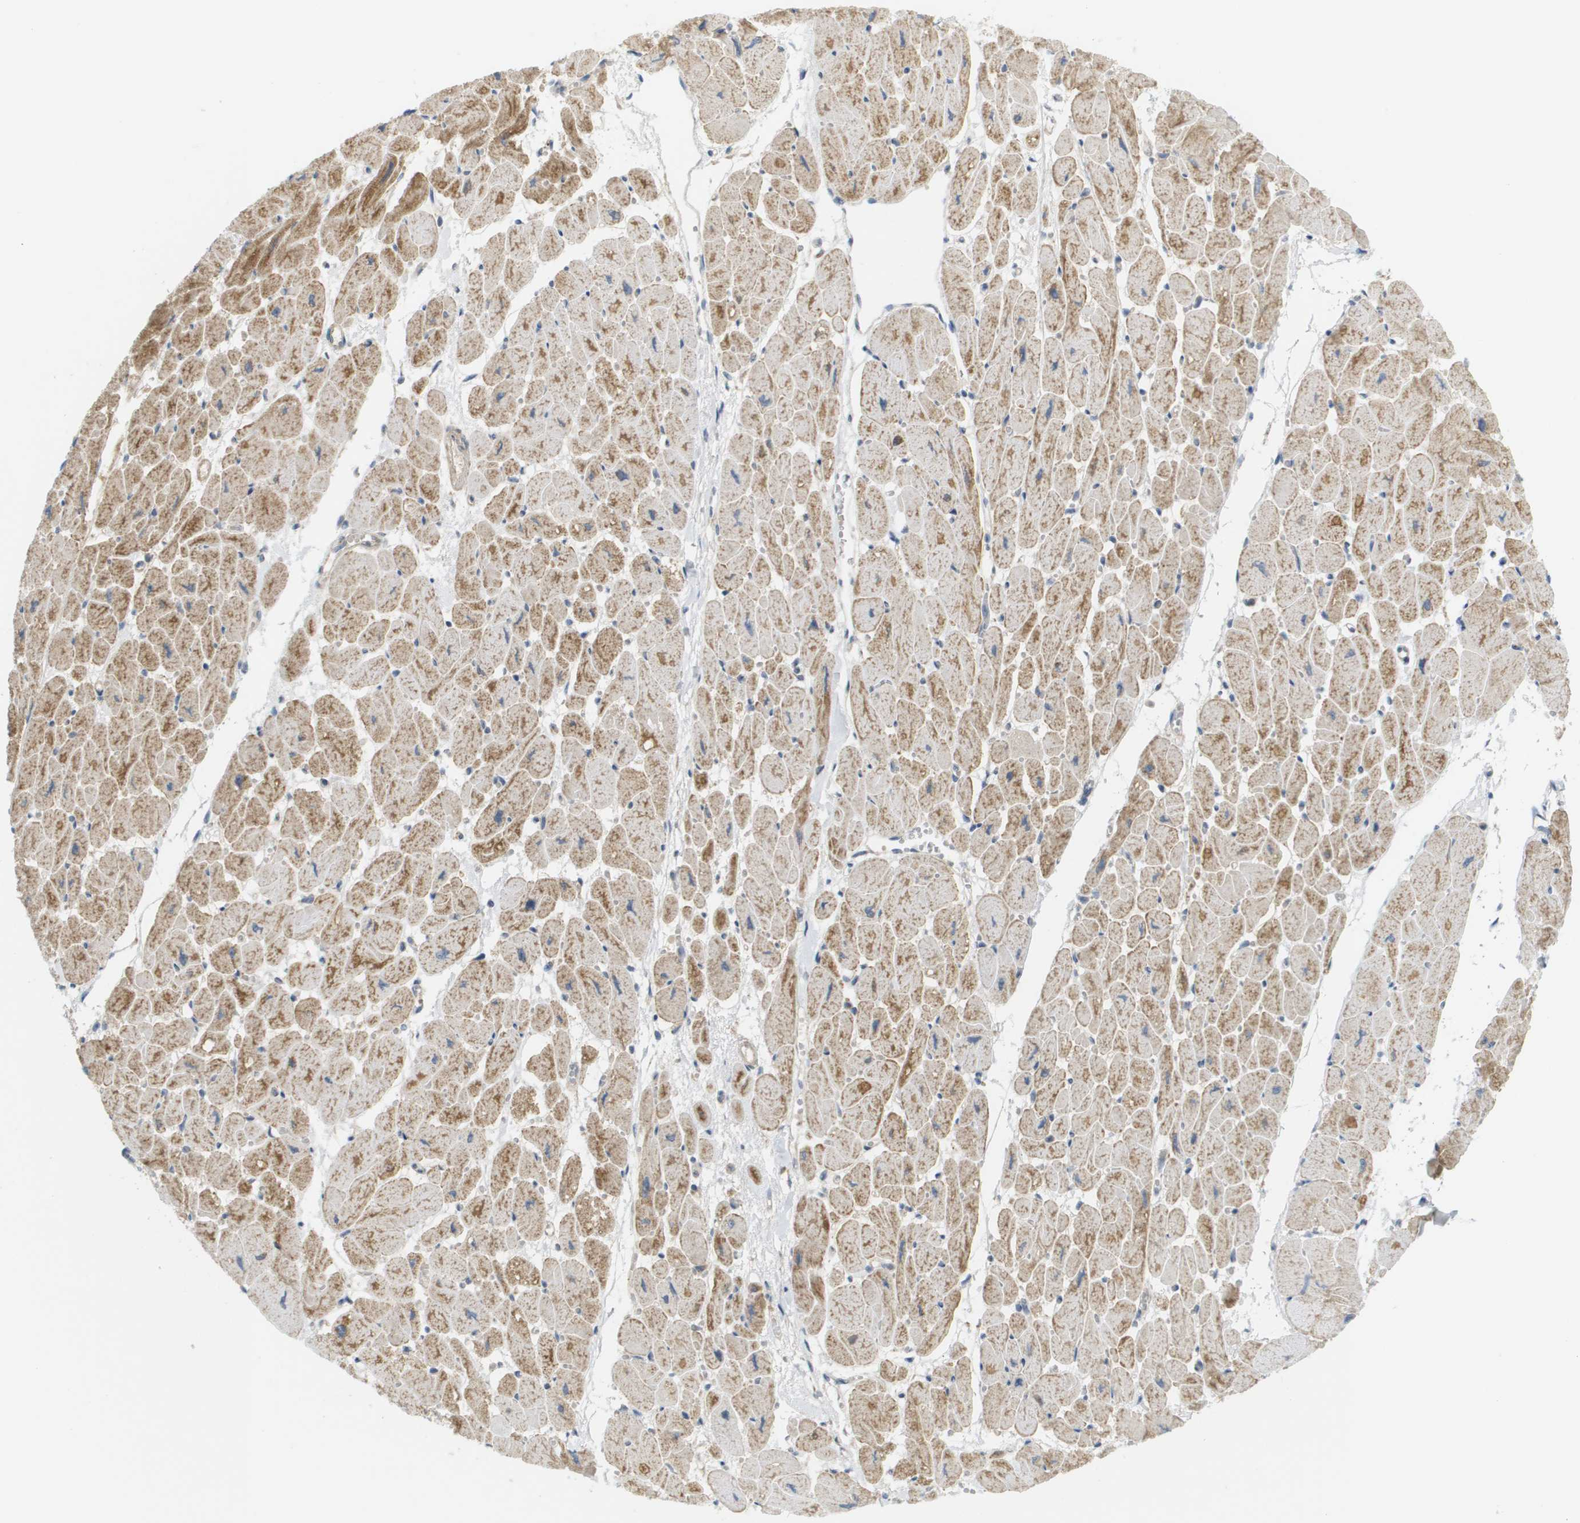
{"staining": {"intensity": "moderate", "quantity": ">75%", "location": "cytoplasmic/membranous"}, "tissue": "heart muscle", "cell_type": "Cardiomyocytes", "image_type": "normal", "snomed": [{"axis": "morphology", "description": "Normal tissue, NOS"}, {"axis": "topography", "description": "Heart"}], "caption": "Immunohistochemical staining of normal human heart muscle exhibits >75% levels of moderate cytoplasmic/membranous protein staining in about >75% of cardiomyocytes.", "gene": "PROC", "patient": {"sex": "female", "age": 54}}